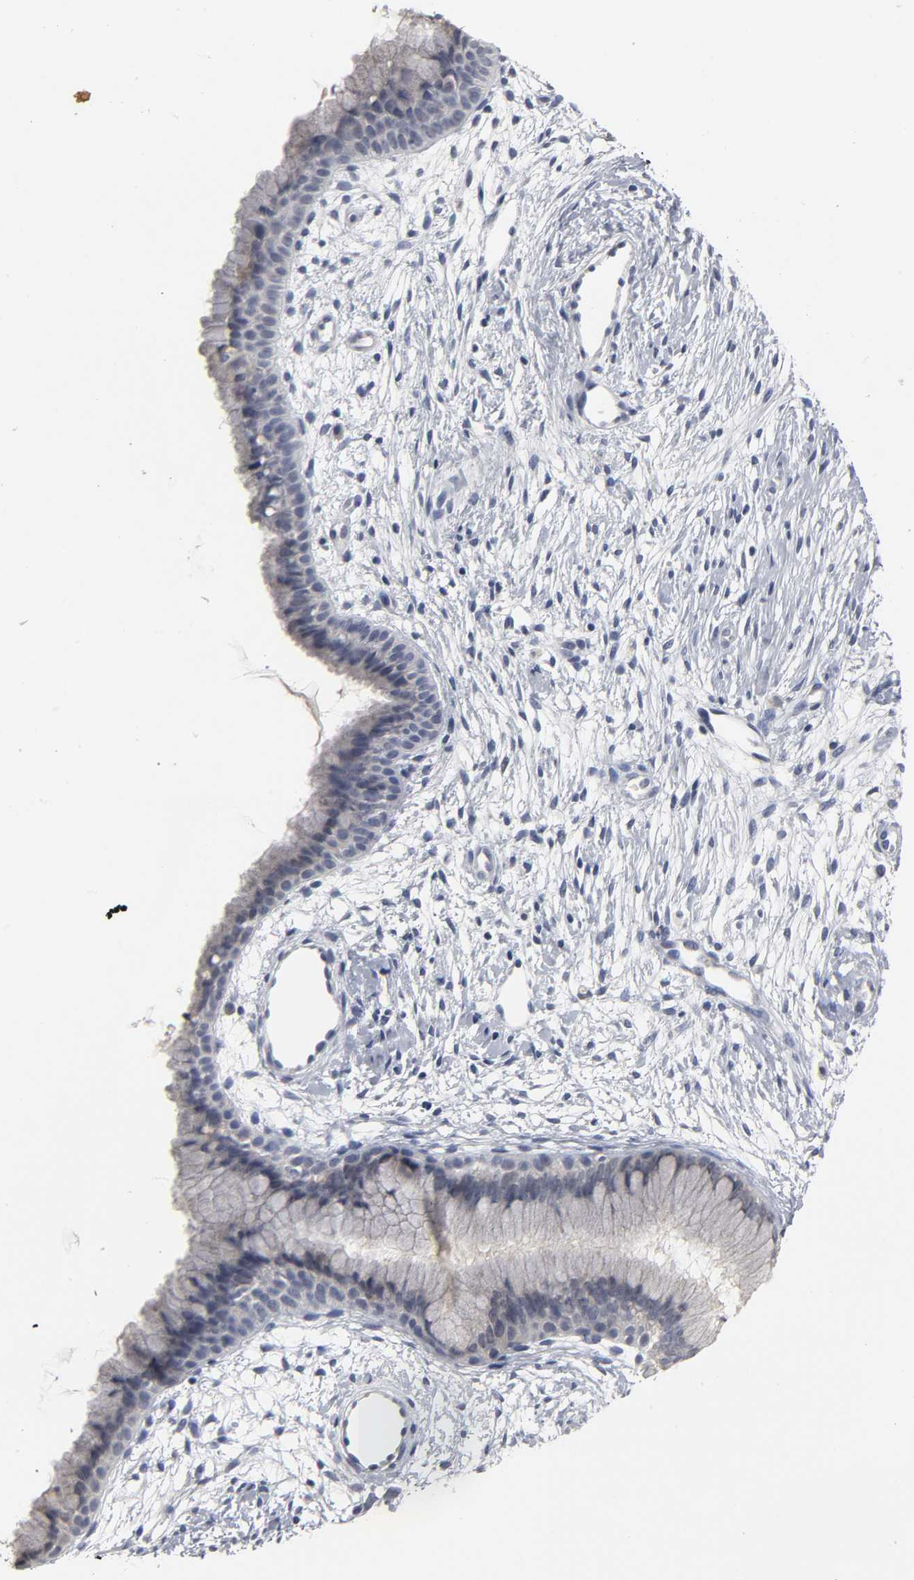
{"staining": {"intensity": "negative", "quantity": "none", "location": "none"}, "tissue": "cervix", "cell_type": "Glandular cells", "image_type": "normal", "snomed": [{"axis": "morphology", "description": "Normal tissue, NOS"}, {"axis": "topography", "description": "Cervix"}], "caption": "Immunohistochemical staining of benign human cervix demonstrates no significant positivity in glandular cells. (DAB immunohistochemistry (IHC), high magnification).", "gene": "TCAP", "patient": {"sex": "female", "age": 39}}